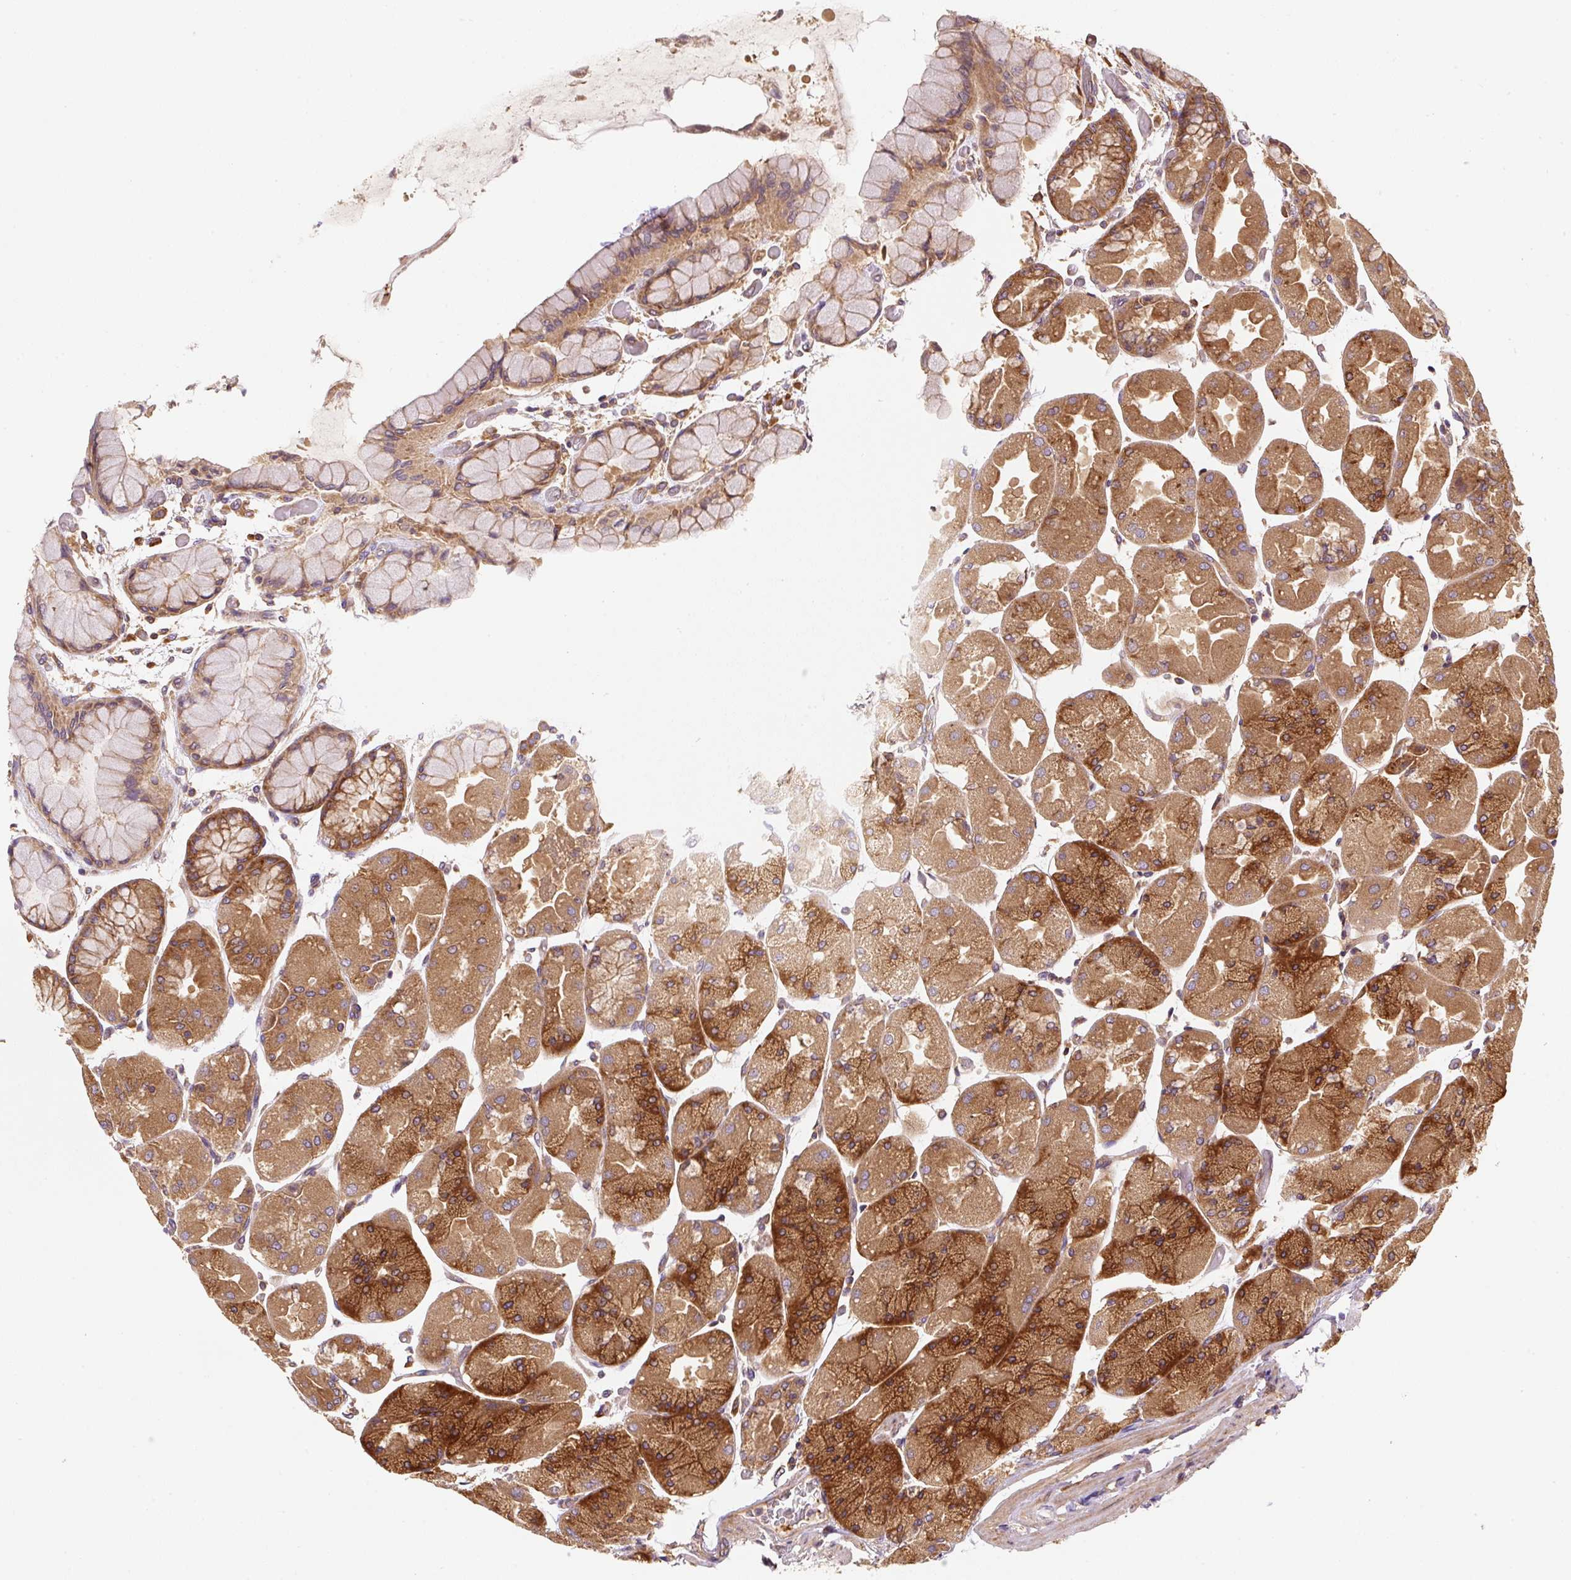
{"staining": {"intensity": "strong", "quantity": ">75%", "location": "cytoplasmic/membranous"}, "tissue": "stomach", "cell_type": "Glandular cells", "image_type": "normal", "snomed": [{"axis": "morphology", "description": "Normal tissue, NOS"}, {"axis": "topography", "description": "Stomach"}], "caption": "DAB immunohistochemical staining of unremarkable stomach demonstrates strong cytoplasmic/membranous protein expression in about >75% of glandular cells.", "gene": "EIF2S2", "patient": {"sex": "female", "age": 61}}